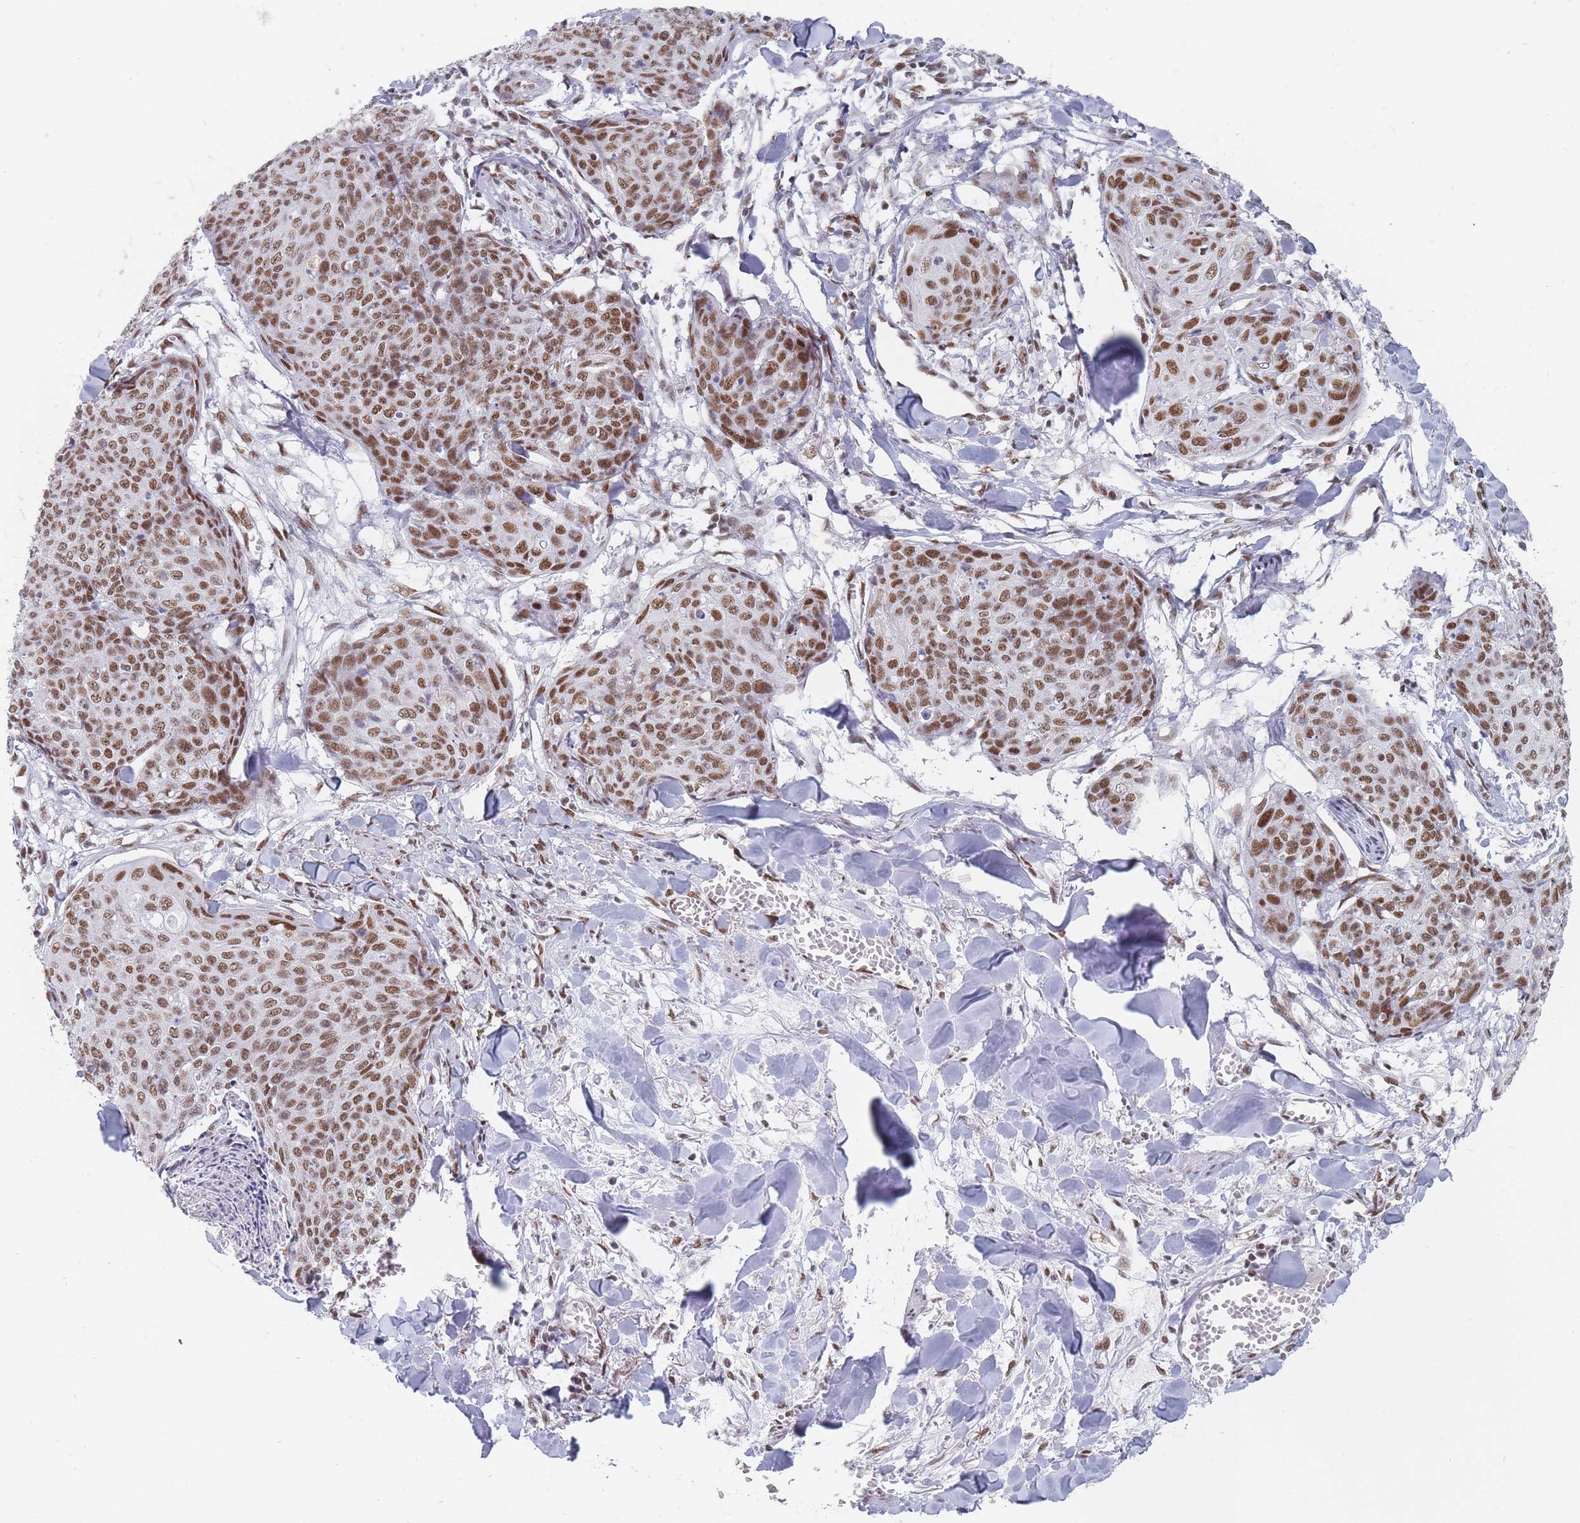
{"staining": {"intensity": "moderate", "quantity": ">75%", "location": "nuclear"}, "tissue": "skin cancer", "cell_type": "Tumor cells", "image_type": "cancer", "snomed": [{"axis": "morphology", "description": "Squamous cell carcinoma, NOS"}, {"axis": "topography", "description": "Skin"}, {"axis": "topography", "description": "Vulva"}], "caption": "Immunohistochemical staining of squamous cell carcinoma (skin) displays medium levels of moderate nuclear protein positivity in approximately >75% of tumor cells. The staining is performed using DAB brown chromogen to label protein expression. The nuclei are counter-stained blue using hematoxylin.", "gene": "SAFB2", "patient": {"sex": "female", "age": 85}}